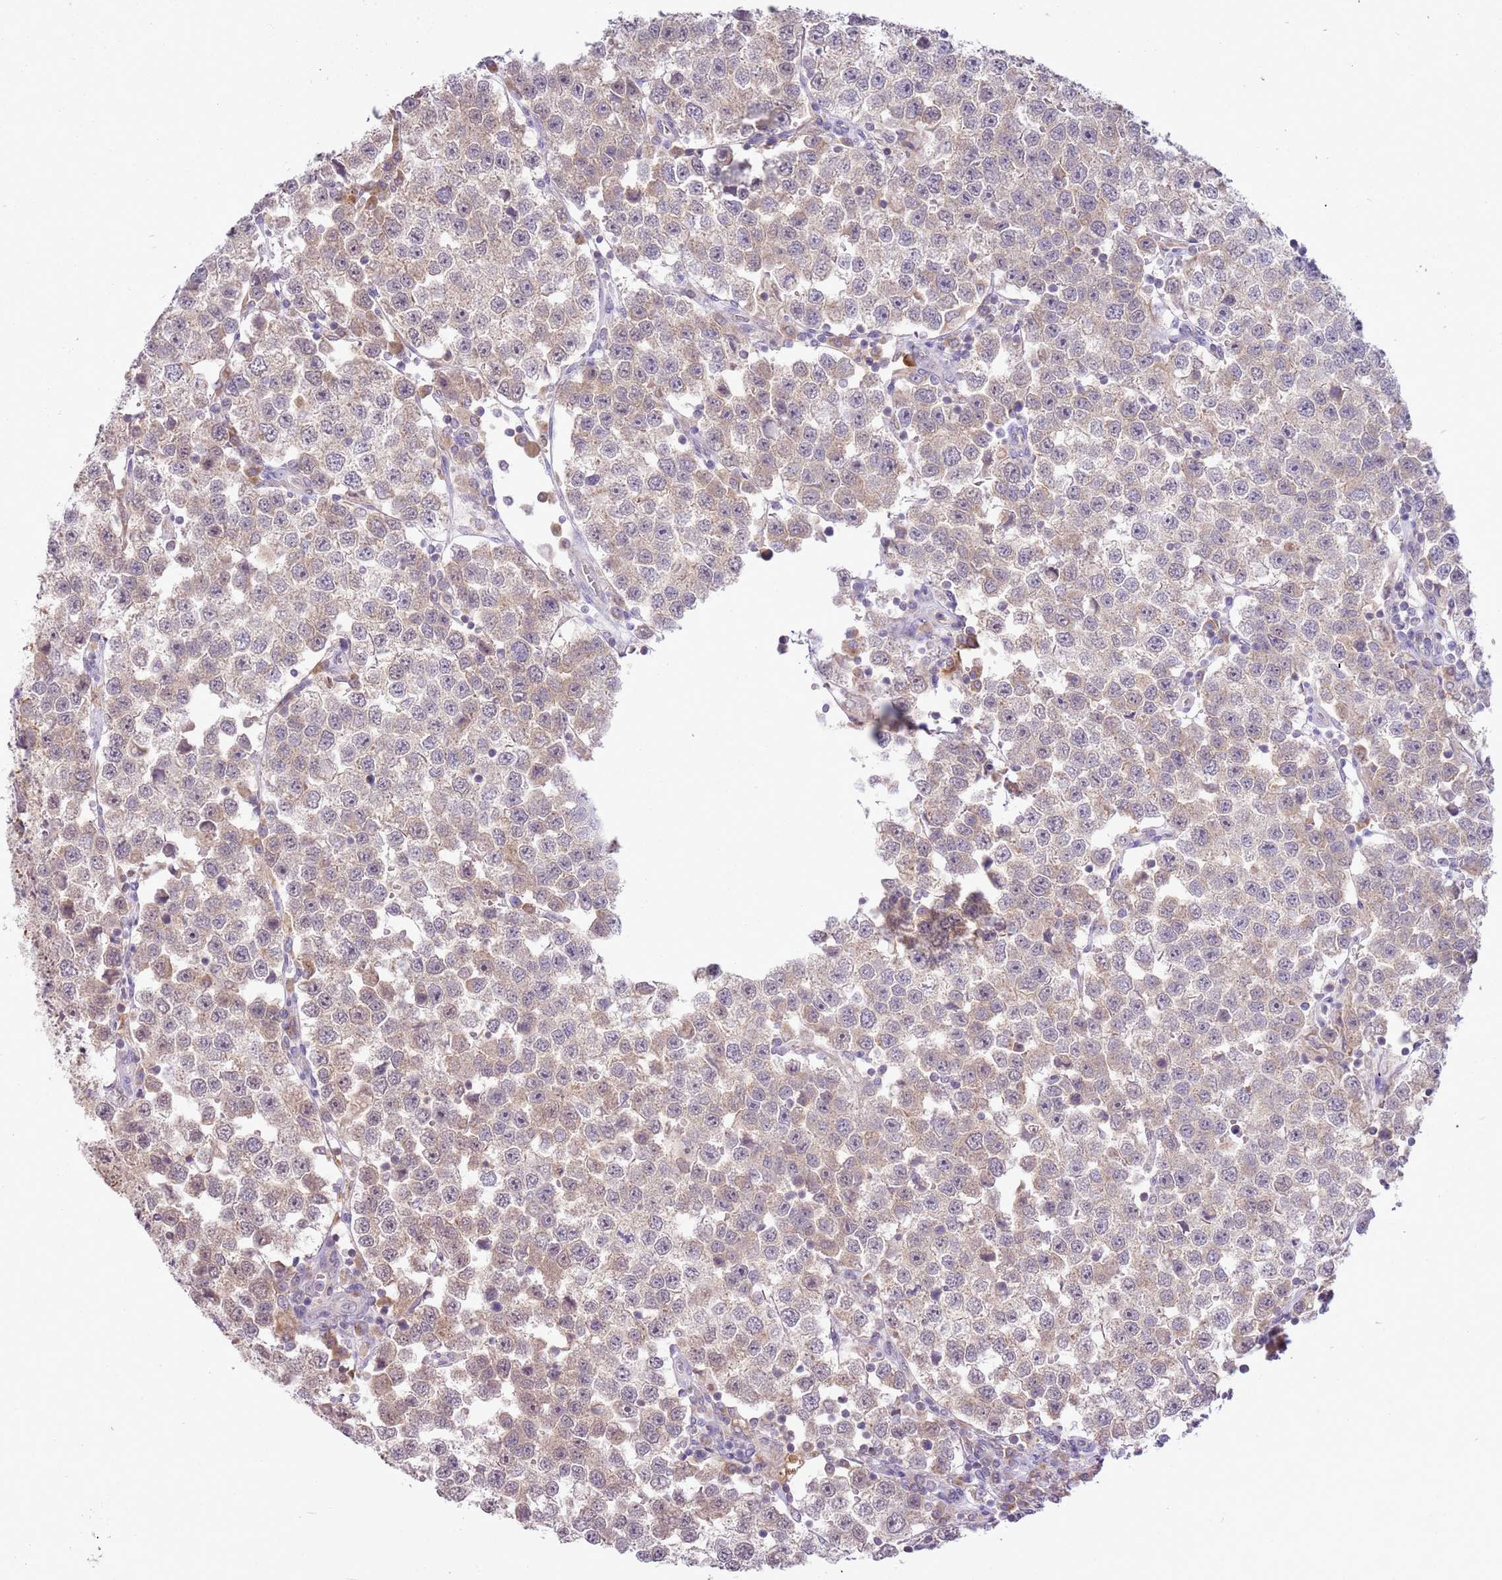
{"staining": {"intensity": "weak", "quantity": "25%-75%", "location": "cytoplasmic/membranous"}, "tissue": "testis cancer", "cell_type": "Tumor cells", "image_type": "cancer", "snomed": [{"axis": "morphology", "description": "Seminoma, NOS"}, {"axis": "topography", "description": "Testis"}], "caption": "Immunohistochemistry micrograph of human testis cancer (seminoma) stained for a protein (brown), which demonstrates low levels of weak cytoplasmic/membranous positivity in about 25%-75% of tumor cells.", "gene": "SKOR2", "patient": {"sex": "male", "age": 37}}